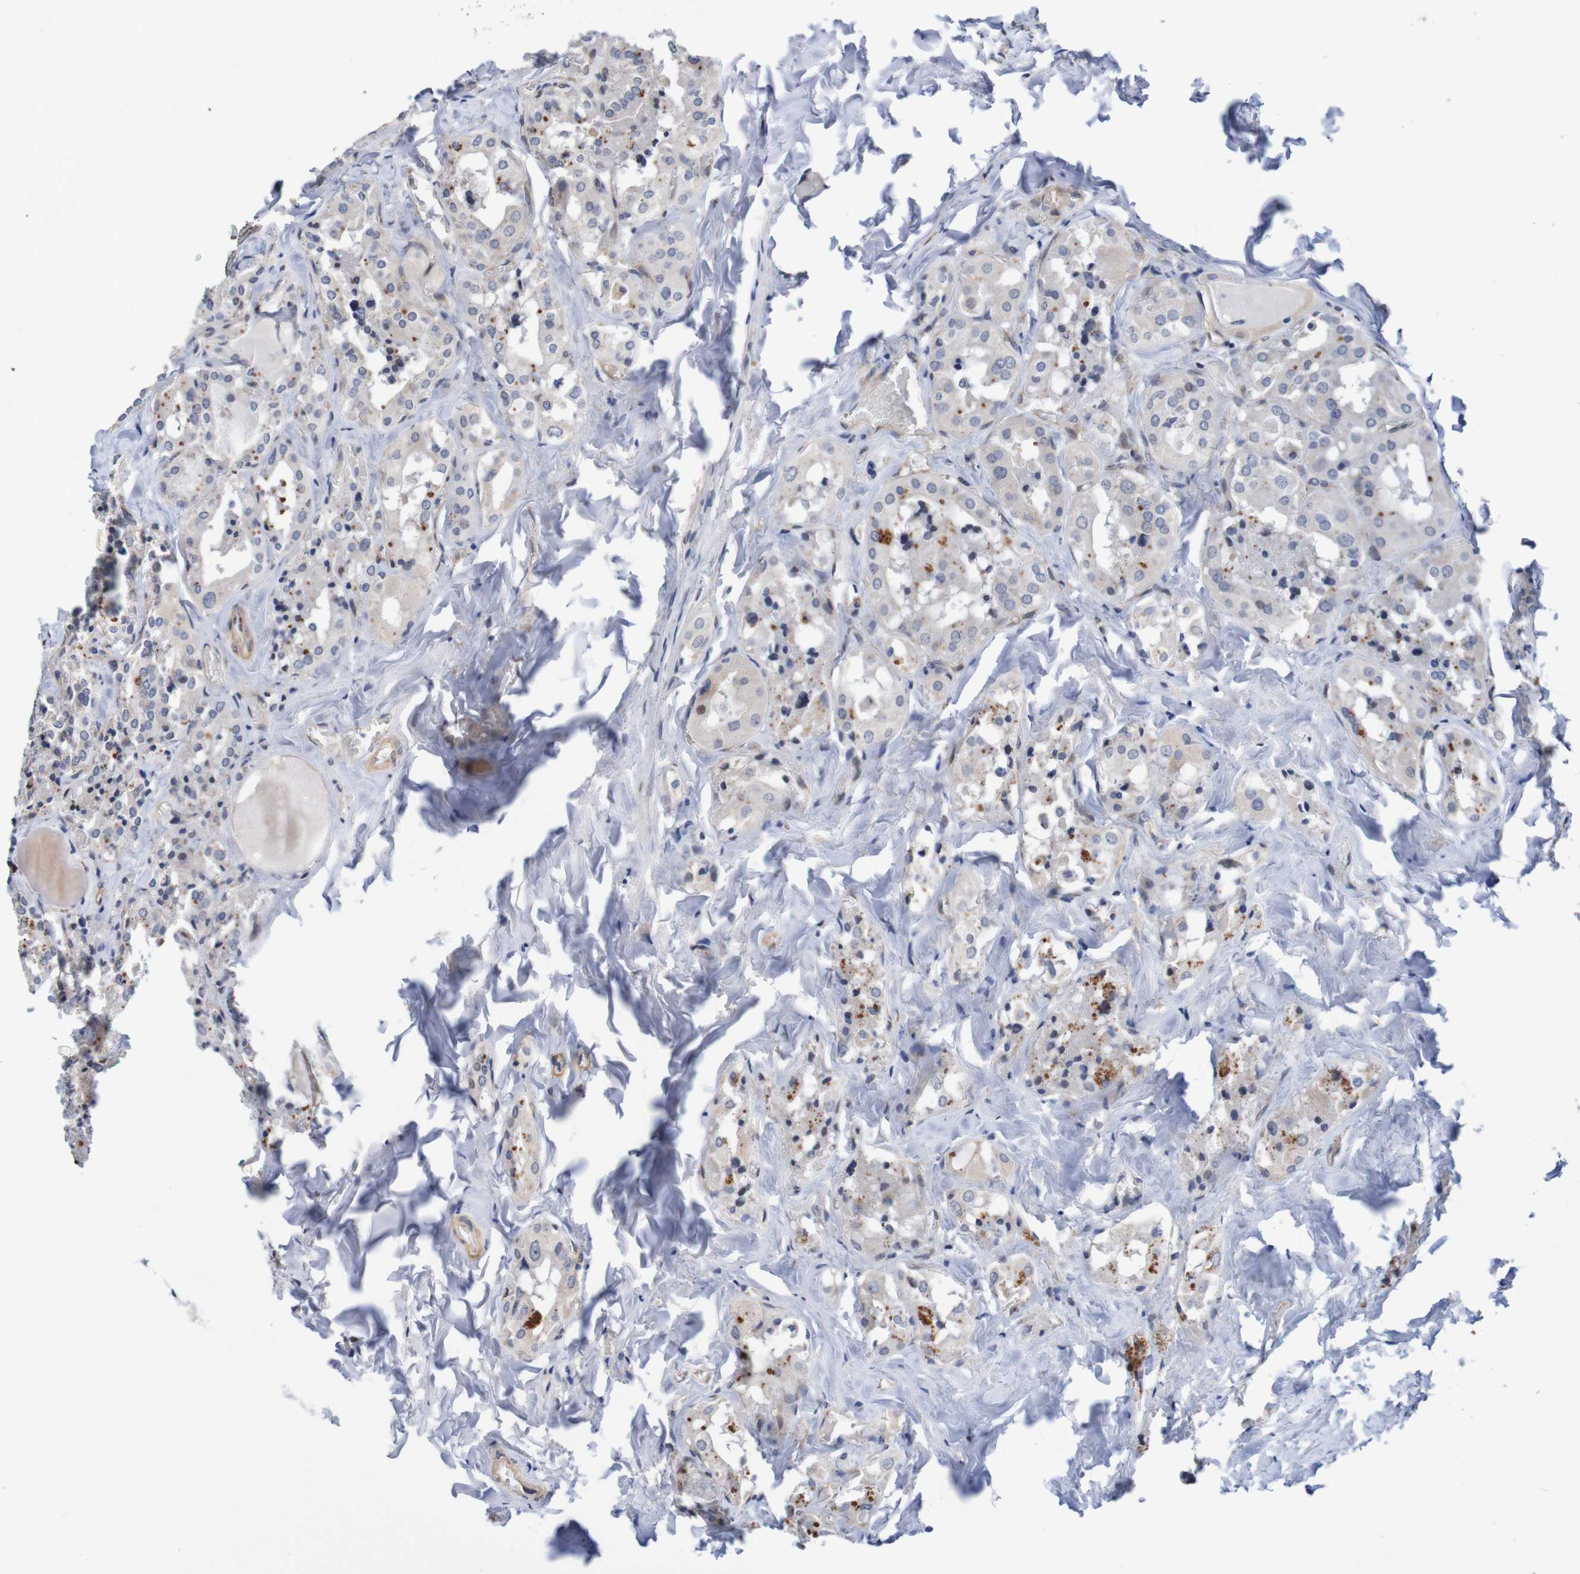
{"staining": {"intensity": "weak", "quantity": "<25%", "location": "cytoplasmic/membranous"}, "tissue": "parathyroid gland", "cell_type": "Glandular cells", "image_type": "normal", "snomed": [{"axis": "morphology", "description": "Normal tissue, NOS"}, {"axis": "morphology", "description": "Atrophy, NOS"}, {"axis": "topography", "description": "Parathyroid gland"}], "caption": "Photomicrograph shows no protein positivity in glandular cells of benign parathyroid gland. The staining was performed using DAB to visualize the protein expression in brown, while the nuclei were stained in blue with hematoxylin (Magnification: 20x).", "gene": "CPED1", "patient": {"sex": "female", "age": 54}}